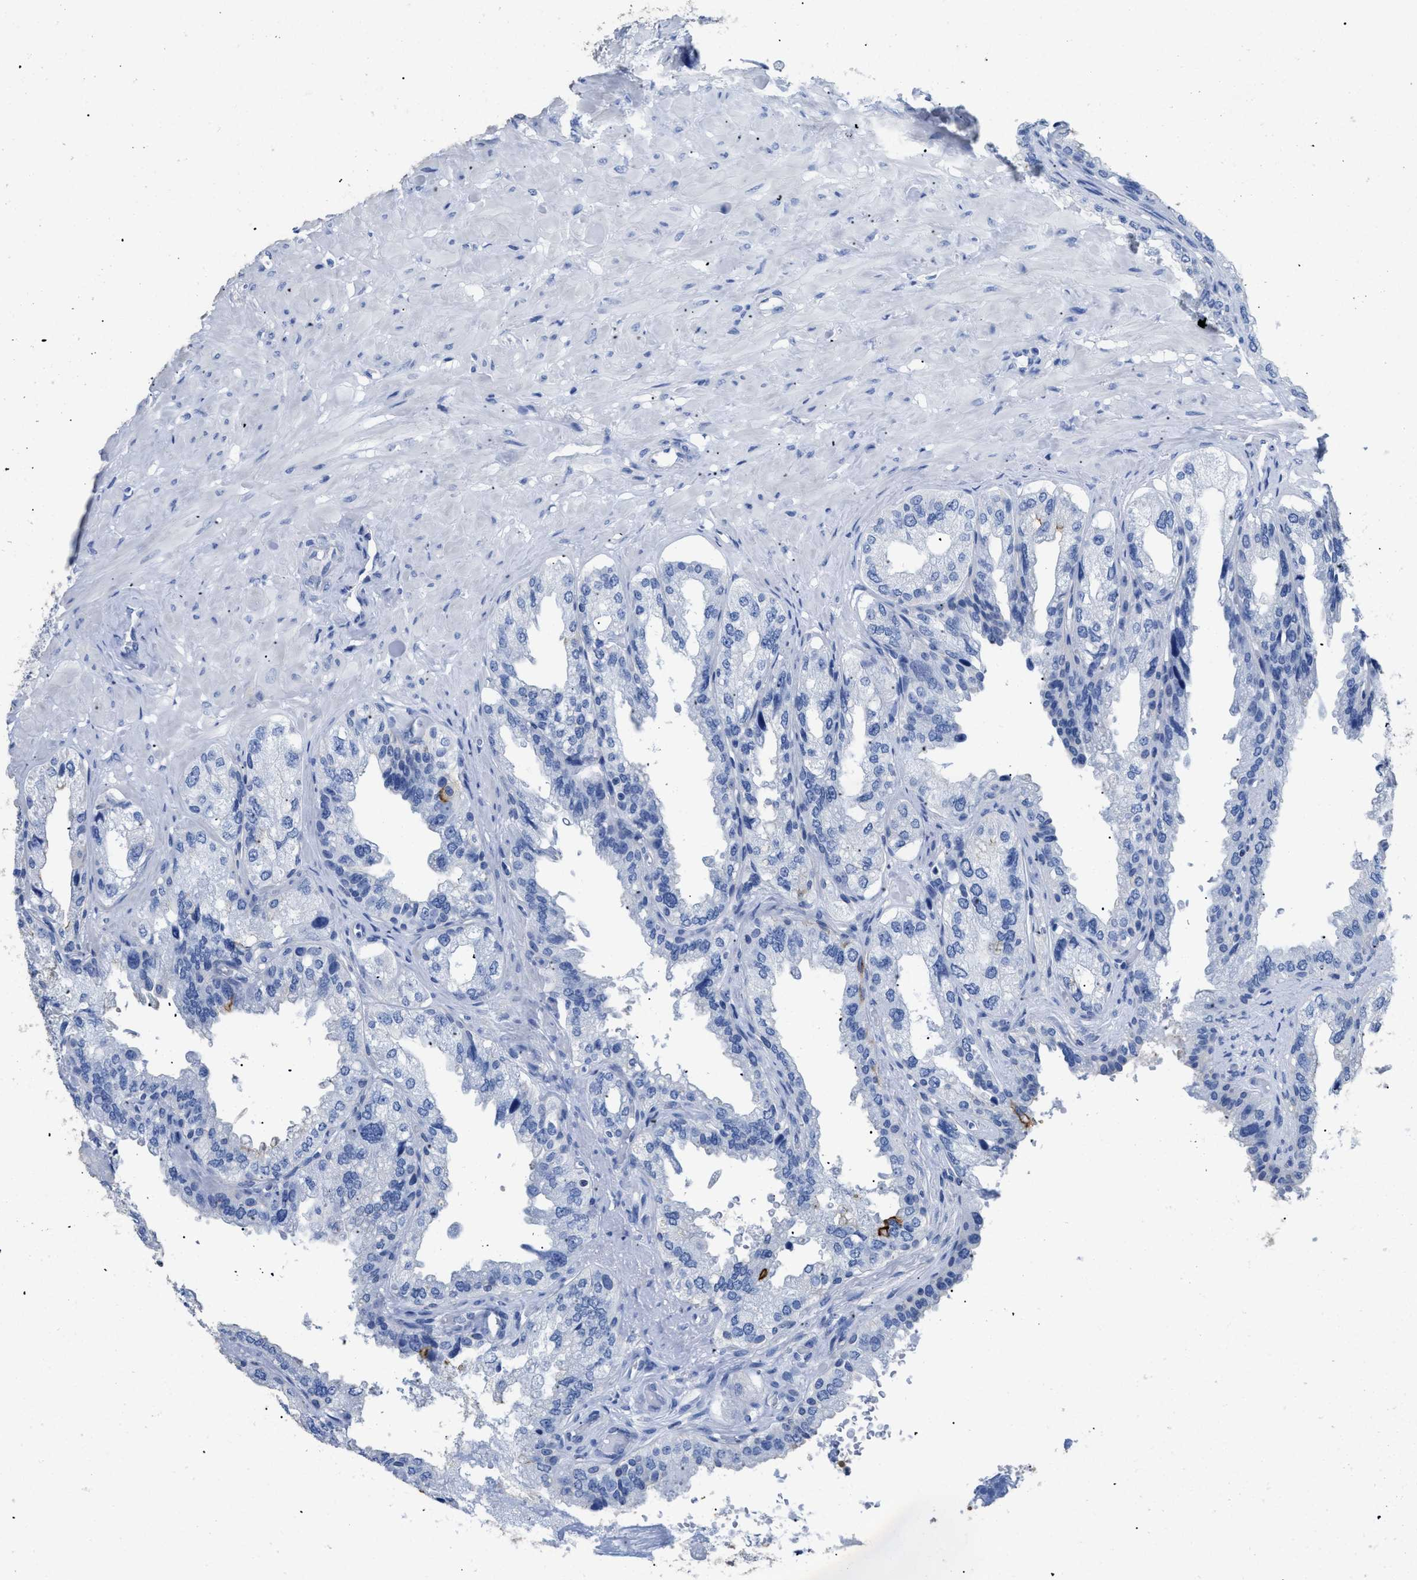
{"staining": {"intensity": "negative", "quantity": "none", "location": "none"}, "tissue": "seminal vesicle", "cell_type": "Glandular cells", "image_type": "normal", "snomed": [{"axis": "morphology", "description": "Normal tissue, NOS"}, {"axis": "topography", "description": "Seminal veicle"}], "caption": "The photomicrograph demonstrates no staining of glandular cells in normal seminal vesicle.", "gene": "DLC1", "patient": {"sex": "male", "age": 68}}